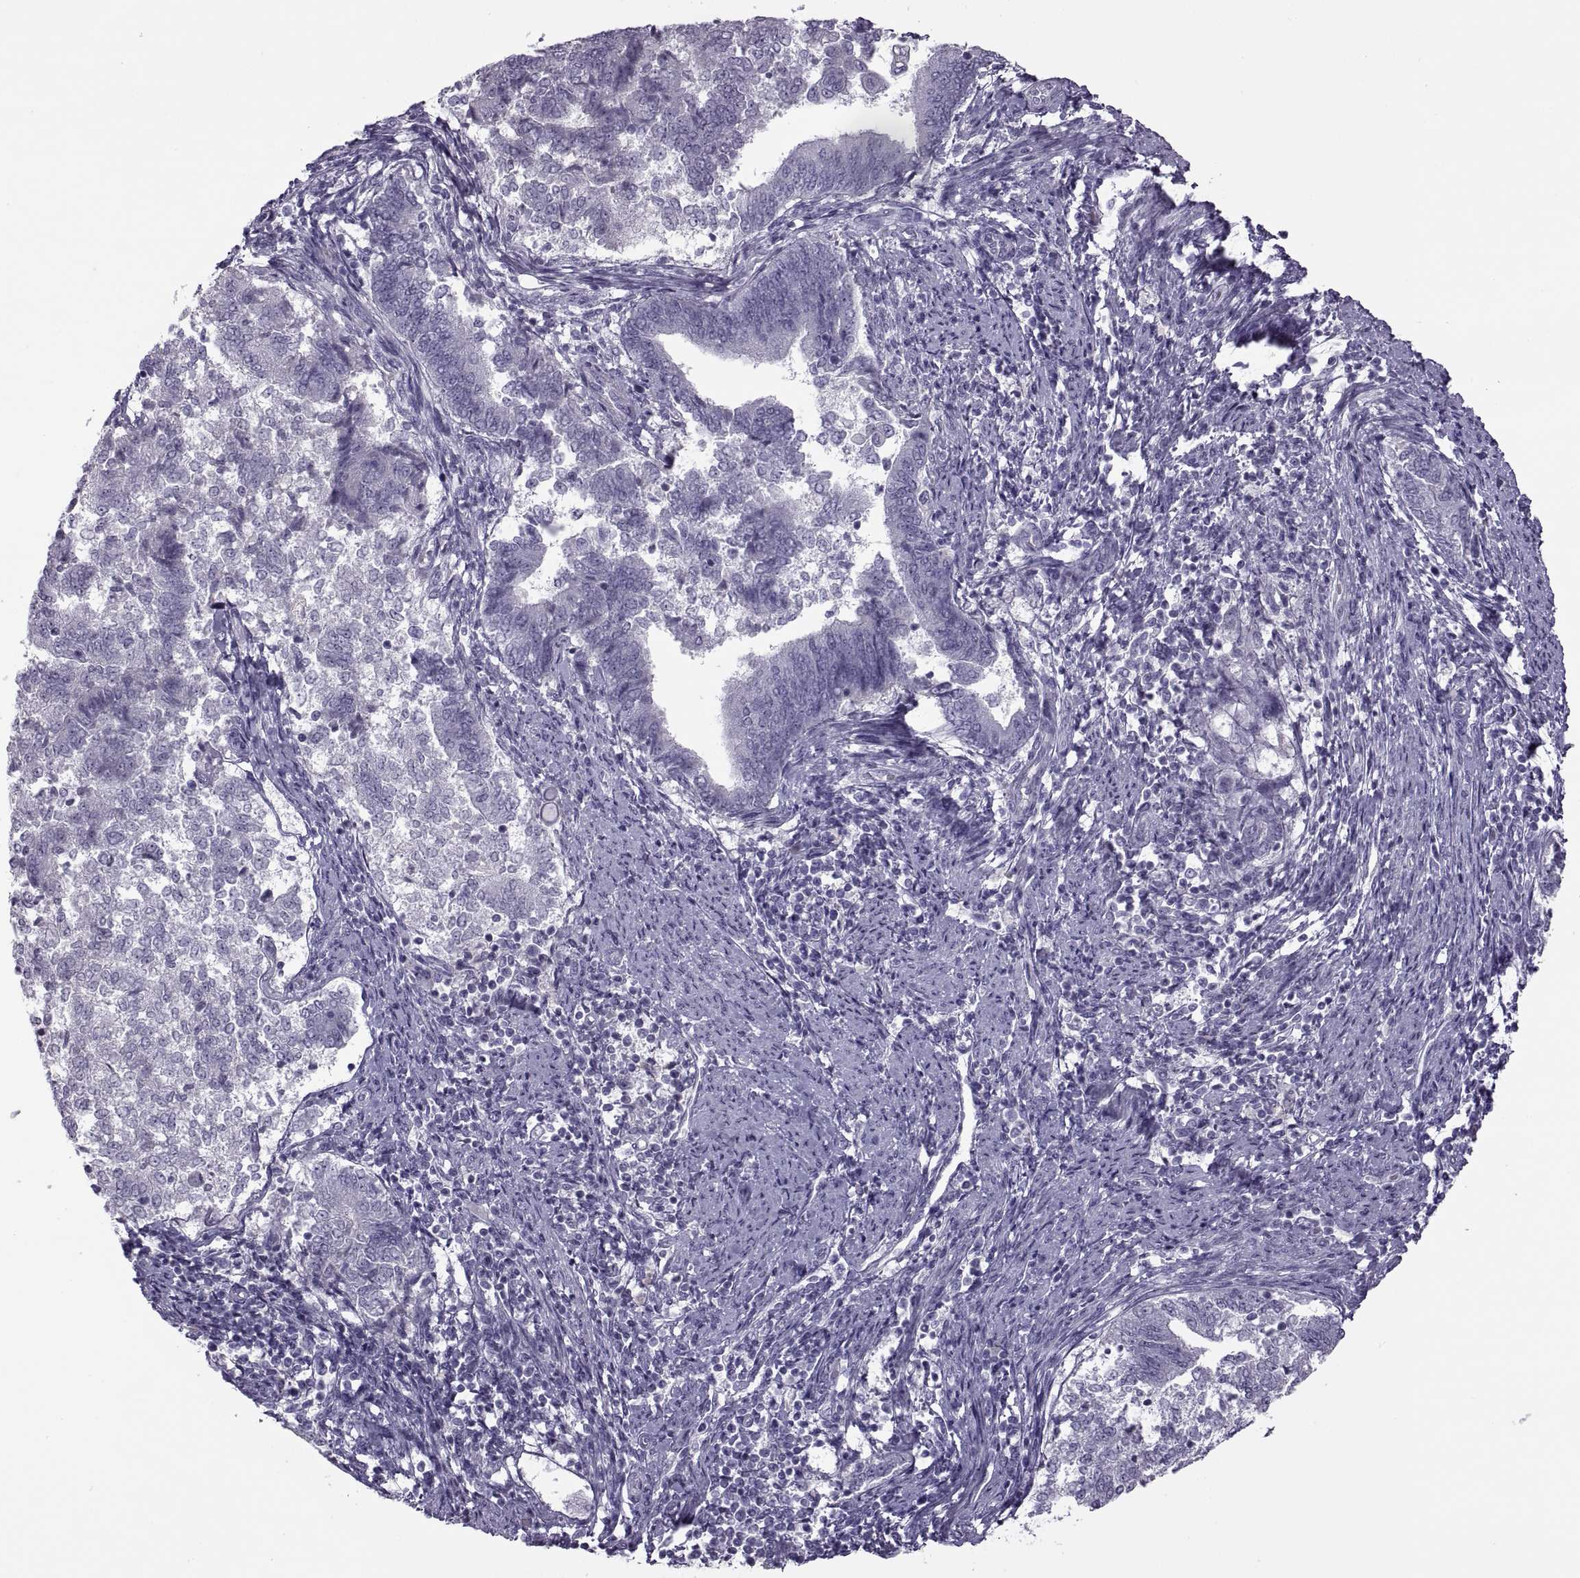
{"staining": {"intensity": "negative", "quantity": "none", "location": "none"}, "tissue": "endometrial cancer", "cell_type": "Tumor cells", "image_type": "cancer", "snomed": [{"axis": "morphology", "description": "Adenocarcinoma, NOS"}, {"axis": "topography", "description": "Endometrium"}], "caption": "DAB immunohistochemical staining of endometrial cancer demonstrates no significant staining in tumor cells.", "gene": "RSPH6A", "patient": {"sex": "female", "age": 65}}